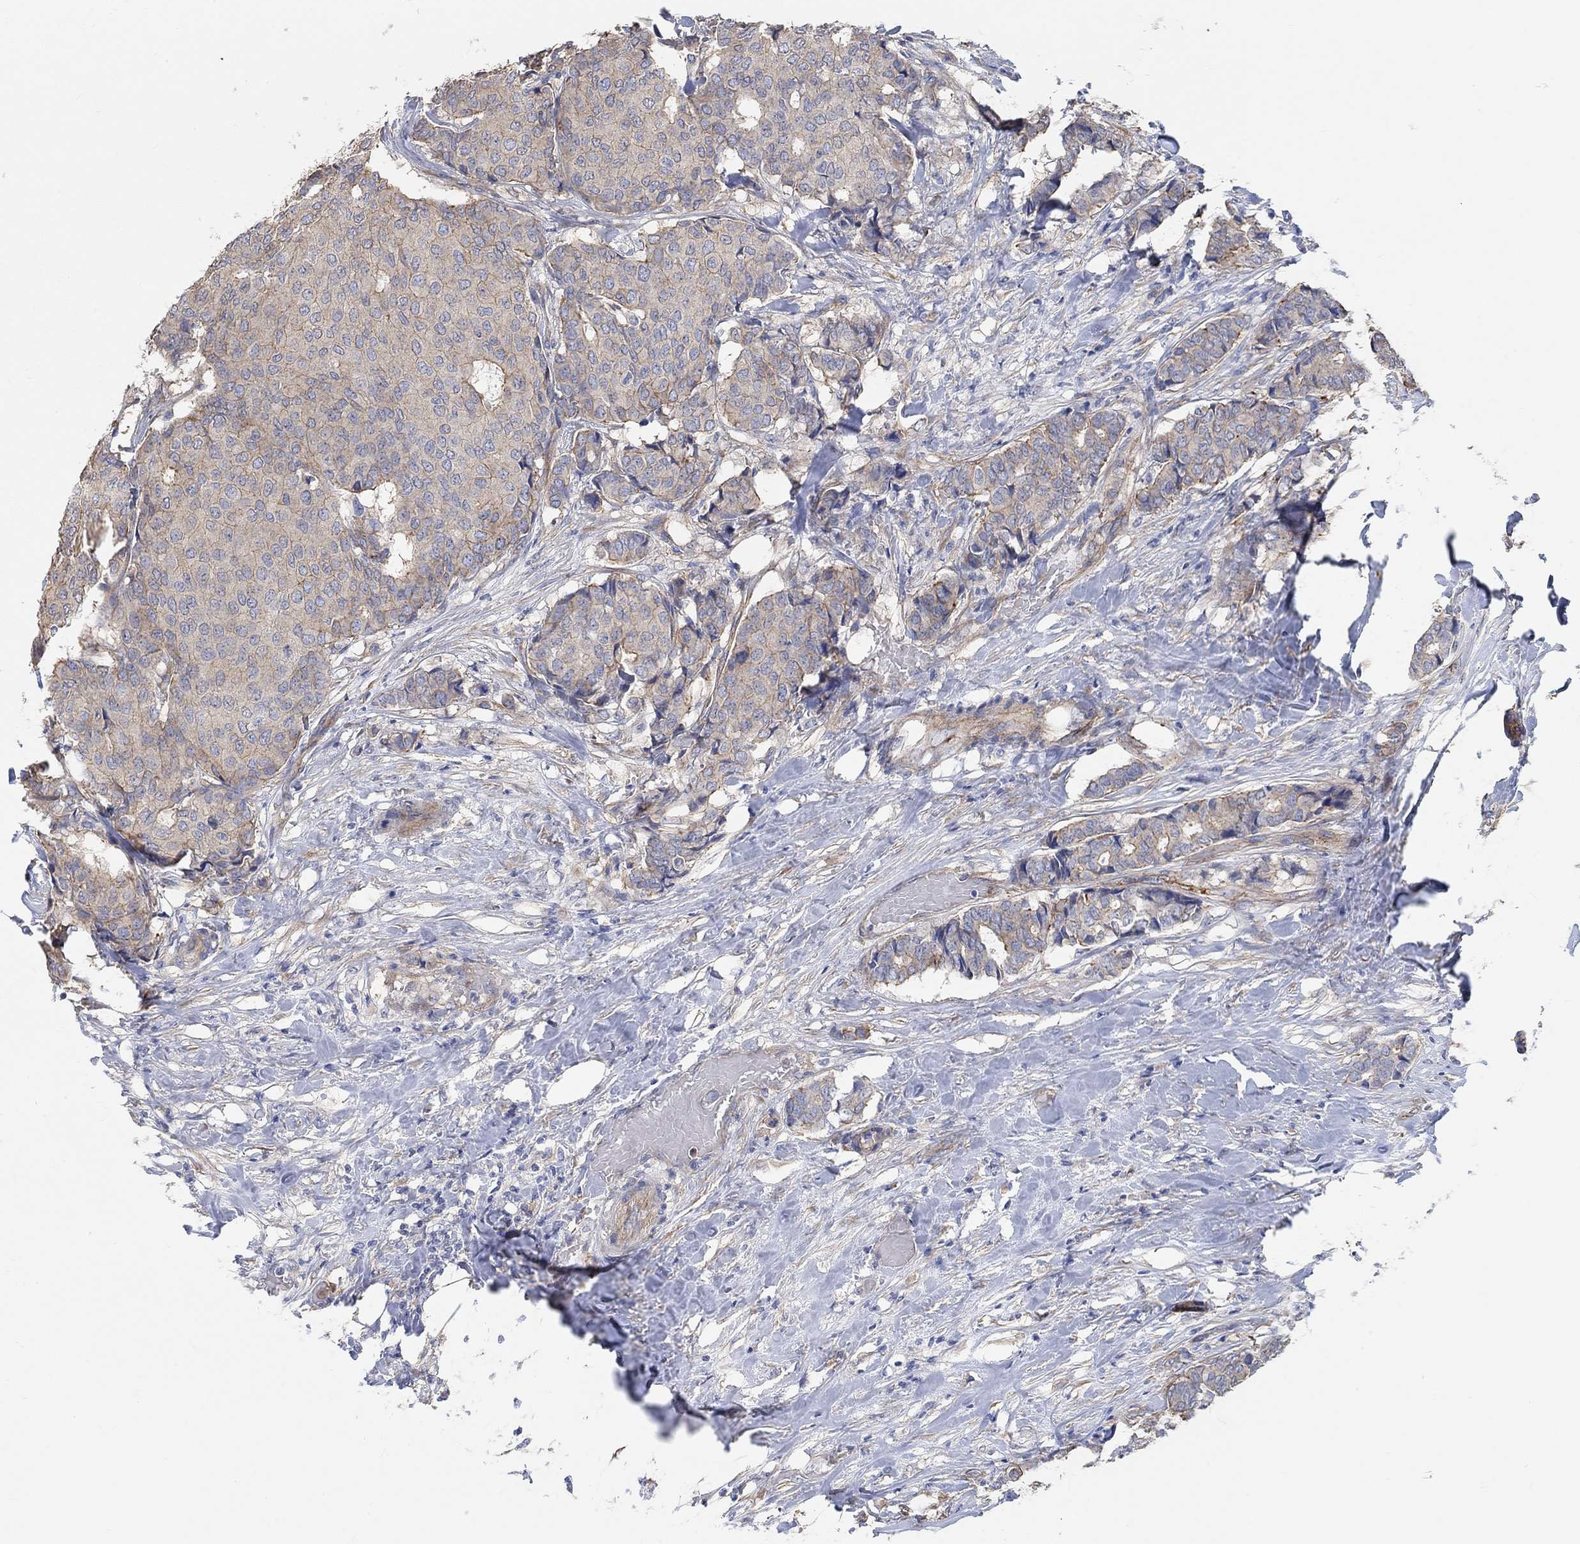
{"staining": {"intensity": "strong", "quantity": "<25%", "location": "cytoplasmic/membranous"}, "tissue": "breast cancer", "cell_type": "Tumor cells", "image_type": "cancer", "snomed": [{"axis": "morphology", "description": "Duct carcinoma"}, {"axis": "topography", "description": "Breast"}], "caption": "Breast cancer (invasive ductal carcinoma) tissue shows strong cytoplasmic/membranous expression in approximately <25% of tumor cells", "gene": "SYT16", "patient": {"sex": "female", "age": 75}}